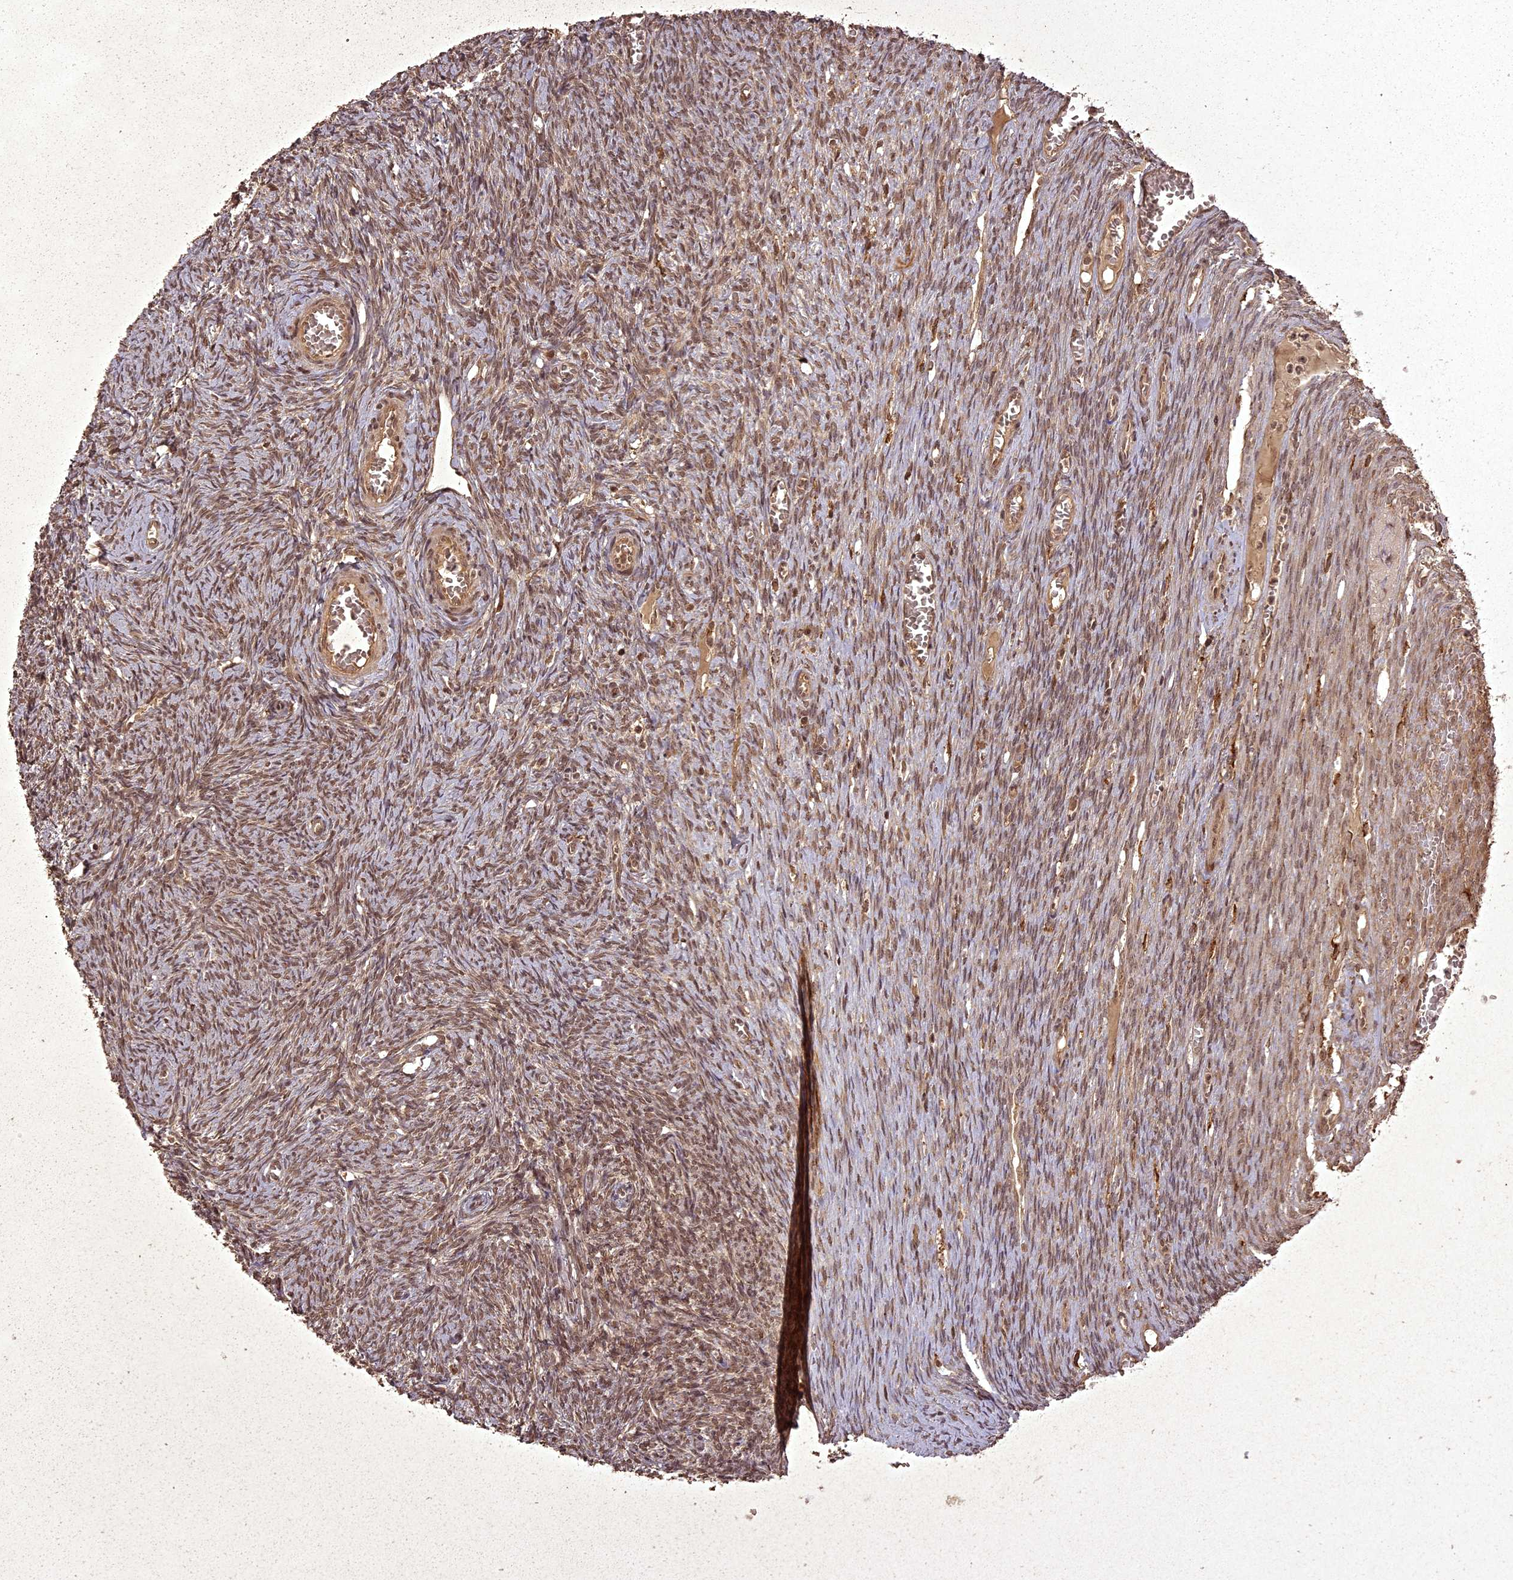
{"staining": {"intensity": "moderate", "quantity": ">75%", "location": "nuclear"}, "tissue": "ovary", "cell_type": "Ovarian stroma cells", "image_type": "normal", "snomed": [{"axis": "morphology", "description": "Normal tissue, NOS"}, {"axis": "topography", "description": "Ovary"}], "caption": "Protein expression analysis of normal human ovary reveals moderate nuclear expression in about >75% of ovarian stroma cells.", "gene": "ING5", "patient": {"sex": "female", "age": 44}}